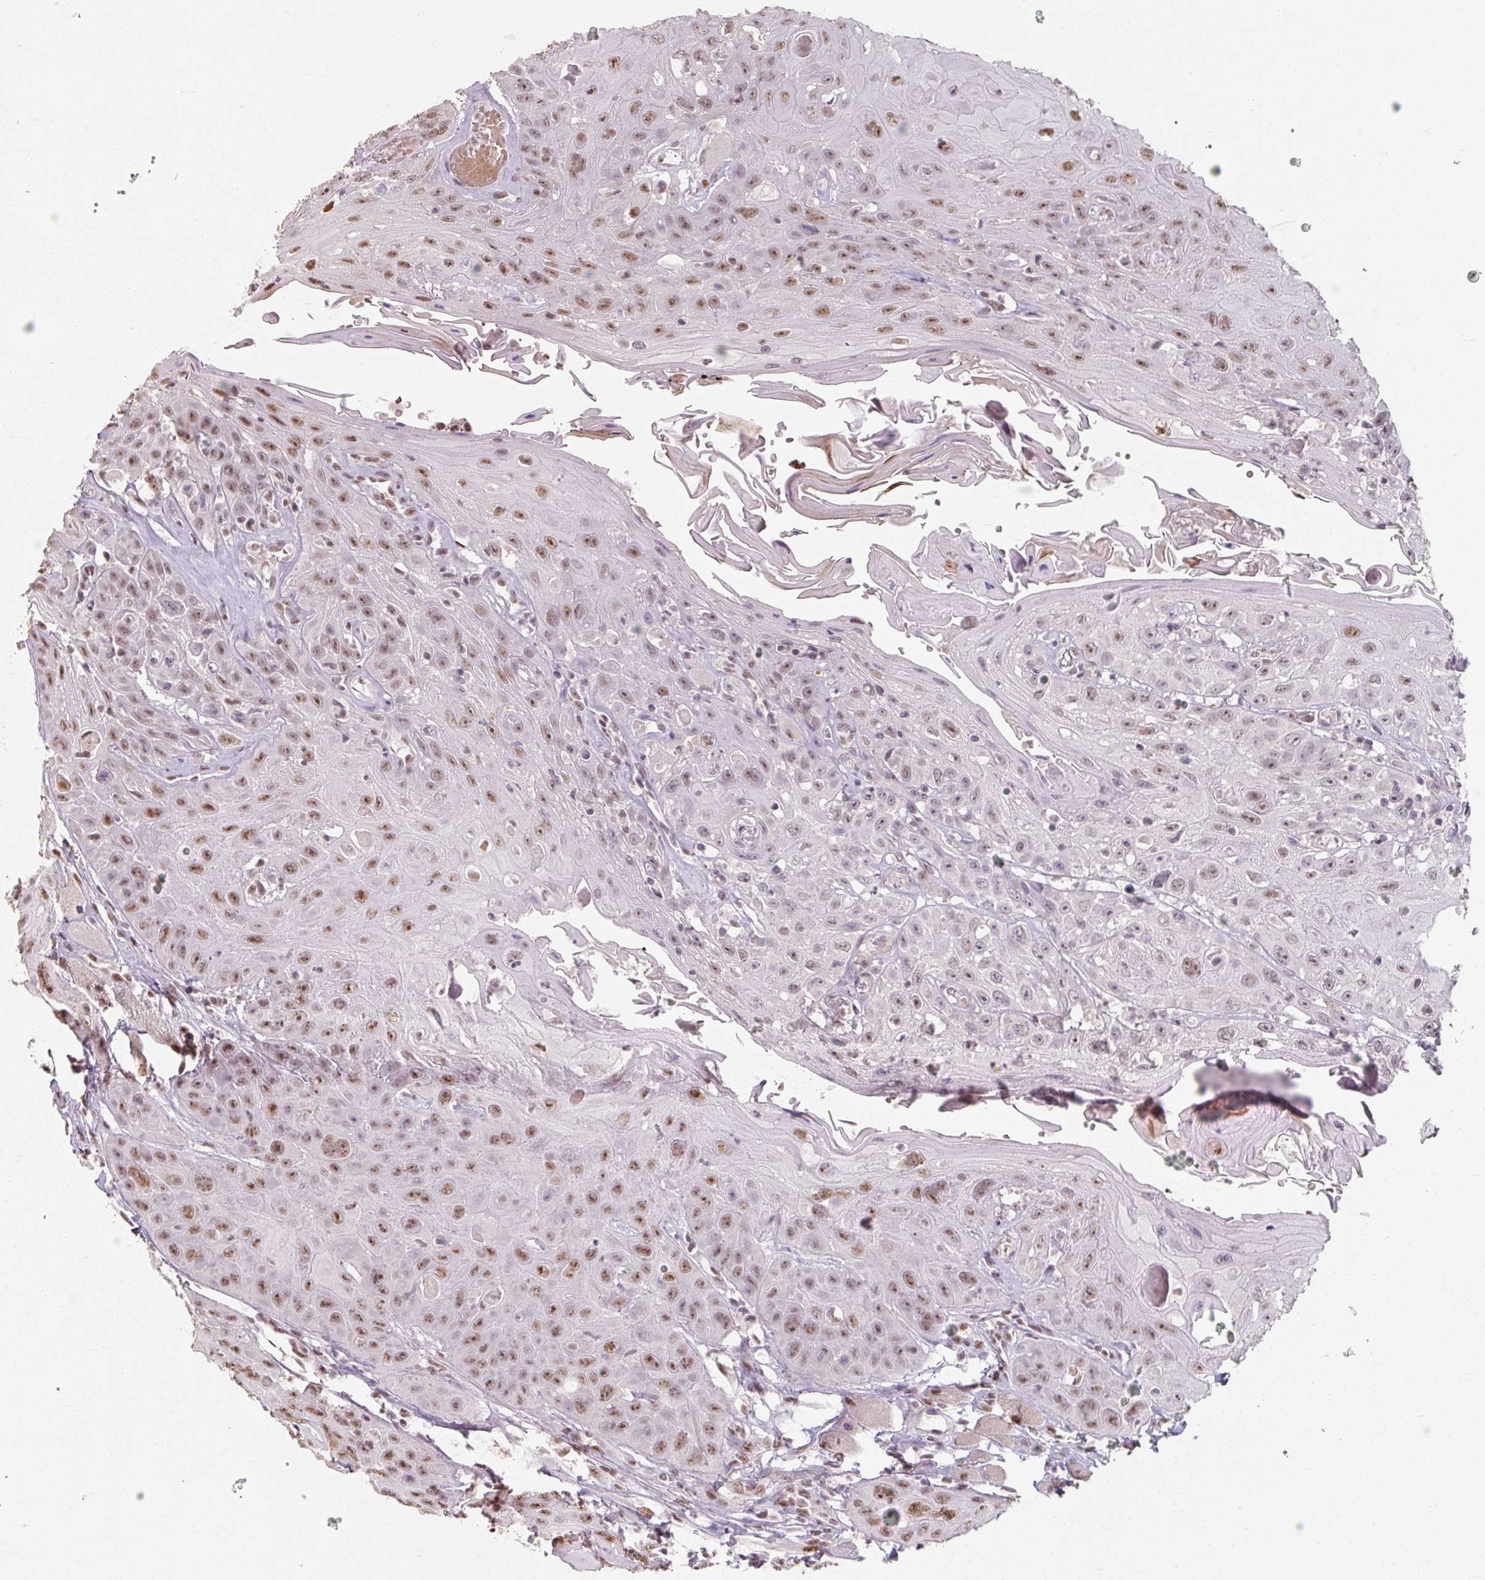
{"staining": {"intensity": "moderate", "quantity": "25%-75%", "location": "nuclear"}, "tissue": "head and neck cancer", "cell_type": "Tumor cells", "image_type": "cancer", "snomed": [{"axis": "morphology", "description": "Squamous cell carcinoma, NOS"}, {"axis": "topography", "description": "Head-Neck"}], "caption": "Protein staining shows moderate nuclear positivity in about 25%-75% of tumor cells in squamous cell carcinoma (head and neck). (DAB IHC with brightfield microscopy, high magnification).", "gene": "ZFTRAF1", "patient": {"sex": "female", "age": 59}}